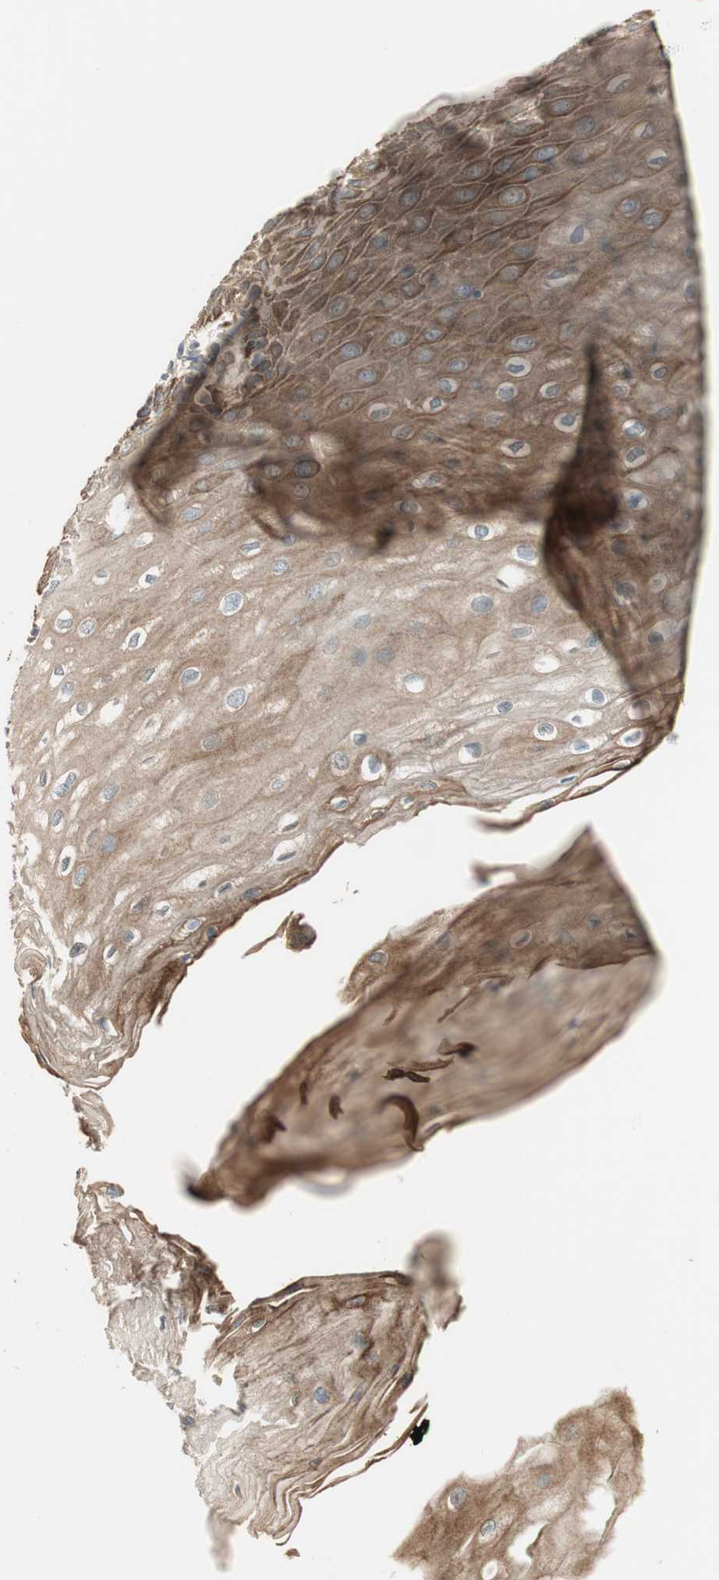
{"staining": {"intensity": "moderate", "quantity": "<25%", "location": "cytoplasmic/membranous"}, "tissue": "esophagus", "cell_type": "Squamous epithelial cells", "image_type": "normal", "snomed": [{"axis": "morphology", "description": "Normal tissue, NOS"}, {"axis": "morphology", "description": "Squamous cell carcinoma, NOS"}, {"axis": "topography", "description": "Esophagus"}], "caption": "Esophagus stained with DAB IHC reveals low levels of moderate cytoplasmic/membranous staining in approximately <25% of squamous epithelial cells.", "gene": "PFDN5", "patient": {"sex": "male", "age": 65}}